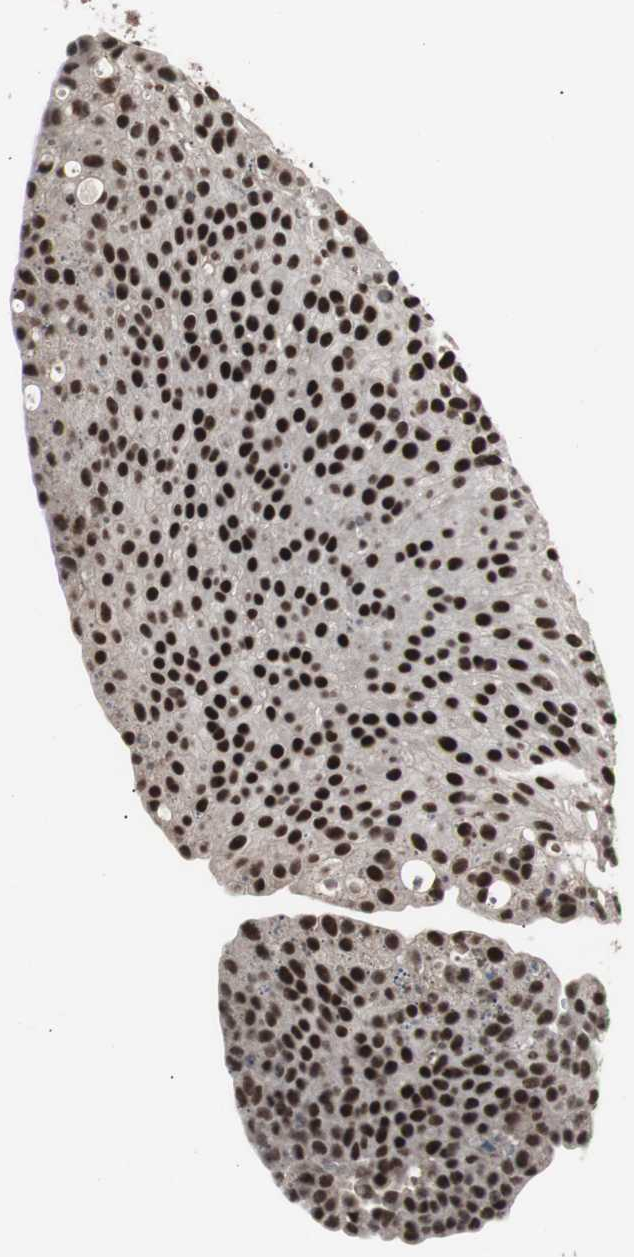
{"staining": {"intensity": "strong", "quantity": ">75%", "location": "nuclear"}, "tissue": "urothelial cancer", "cell_type": "Tumor cells", "image_type": "cancer", "snomed": [{"axis": "morphology", "description": "Urothelial carcinoma, Low grade"}, {"axis": "topography", "description": "Smooth muscle"}, {"axis": "topography", "description": "Urinary bladder"}], "caption": "Tumor cells display strong nuclear positivity in approximately >75% of cells in urothelial carcinoma (low-grade). The protein is shown in brown color, while the nuclei are stained blue.", "gene": "RXRA", "patient": {"sex": "male", "age": 60}}